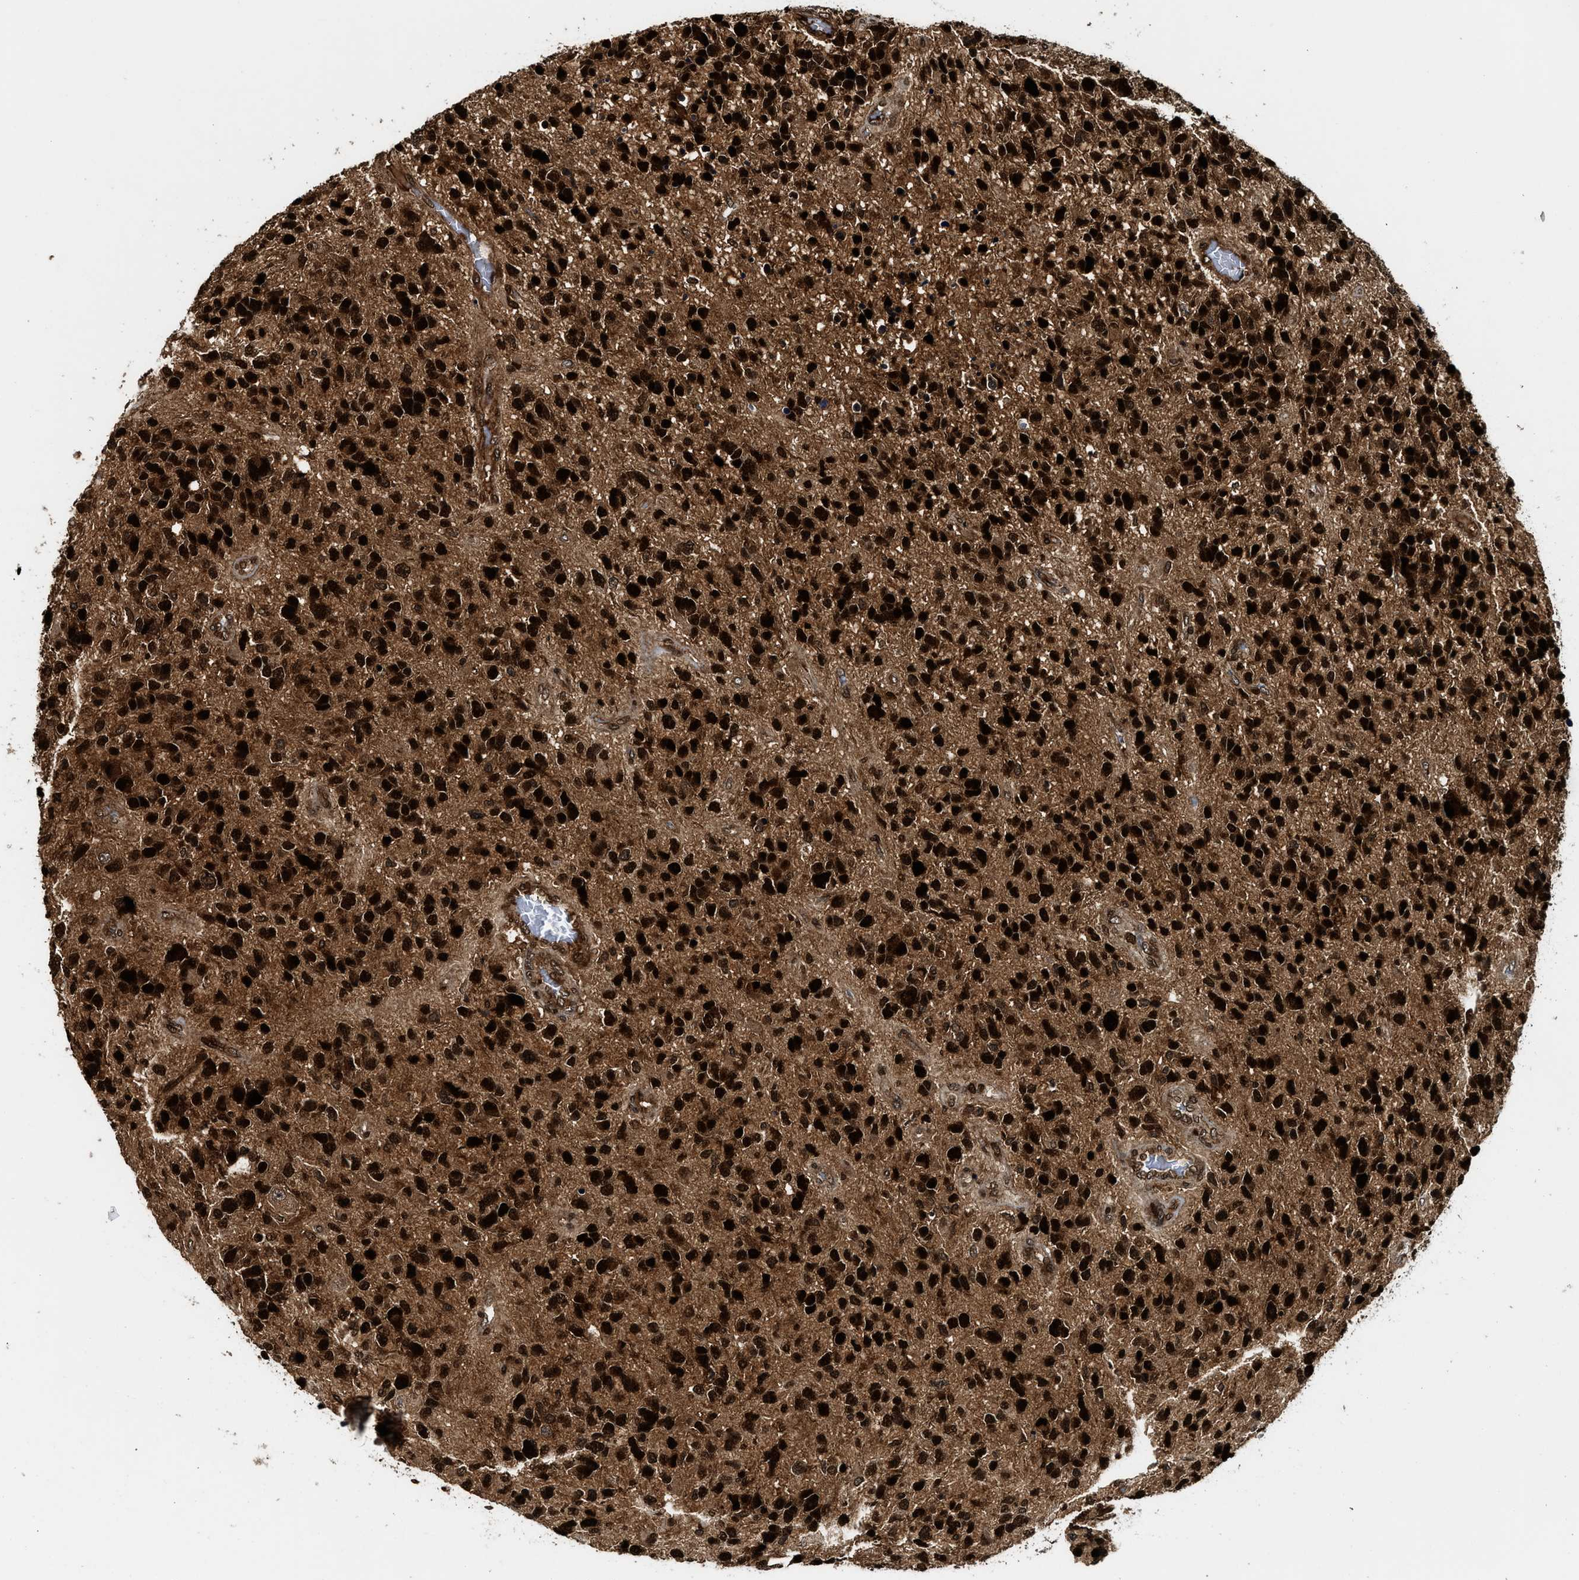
{"staining": {"intensity": "strong", "quantity": ">75%", "location": "cytoplasmic/membranous,nuclear"}, "tissue": "glioma", "cell_type": "Tumor cells", "image_type": "cancer", "snomed": [{"axis": "morphology", "description": "Glioma, malignant, High grade"}, {"axis": "topography", "description": "Brain"}], "caption": "IHC (DAB) staining of malignant glioma (high-grade) reveals strong cytoplasmic/membranous and nuclear protein positivity in about >75% of tumor cells.", "gene": "MDM2", "patient": {"sex": "female", "age": 58}}